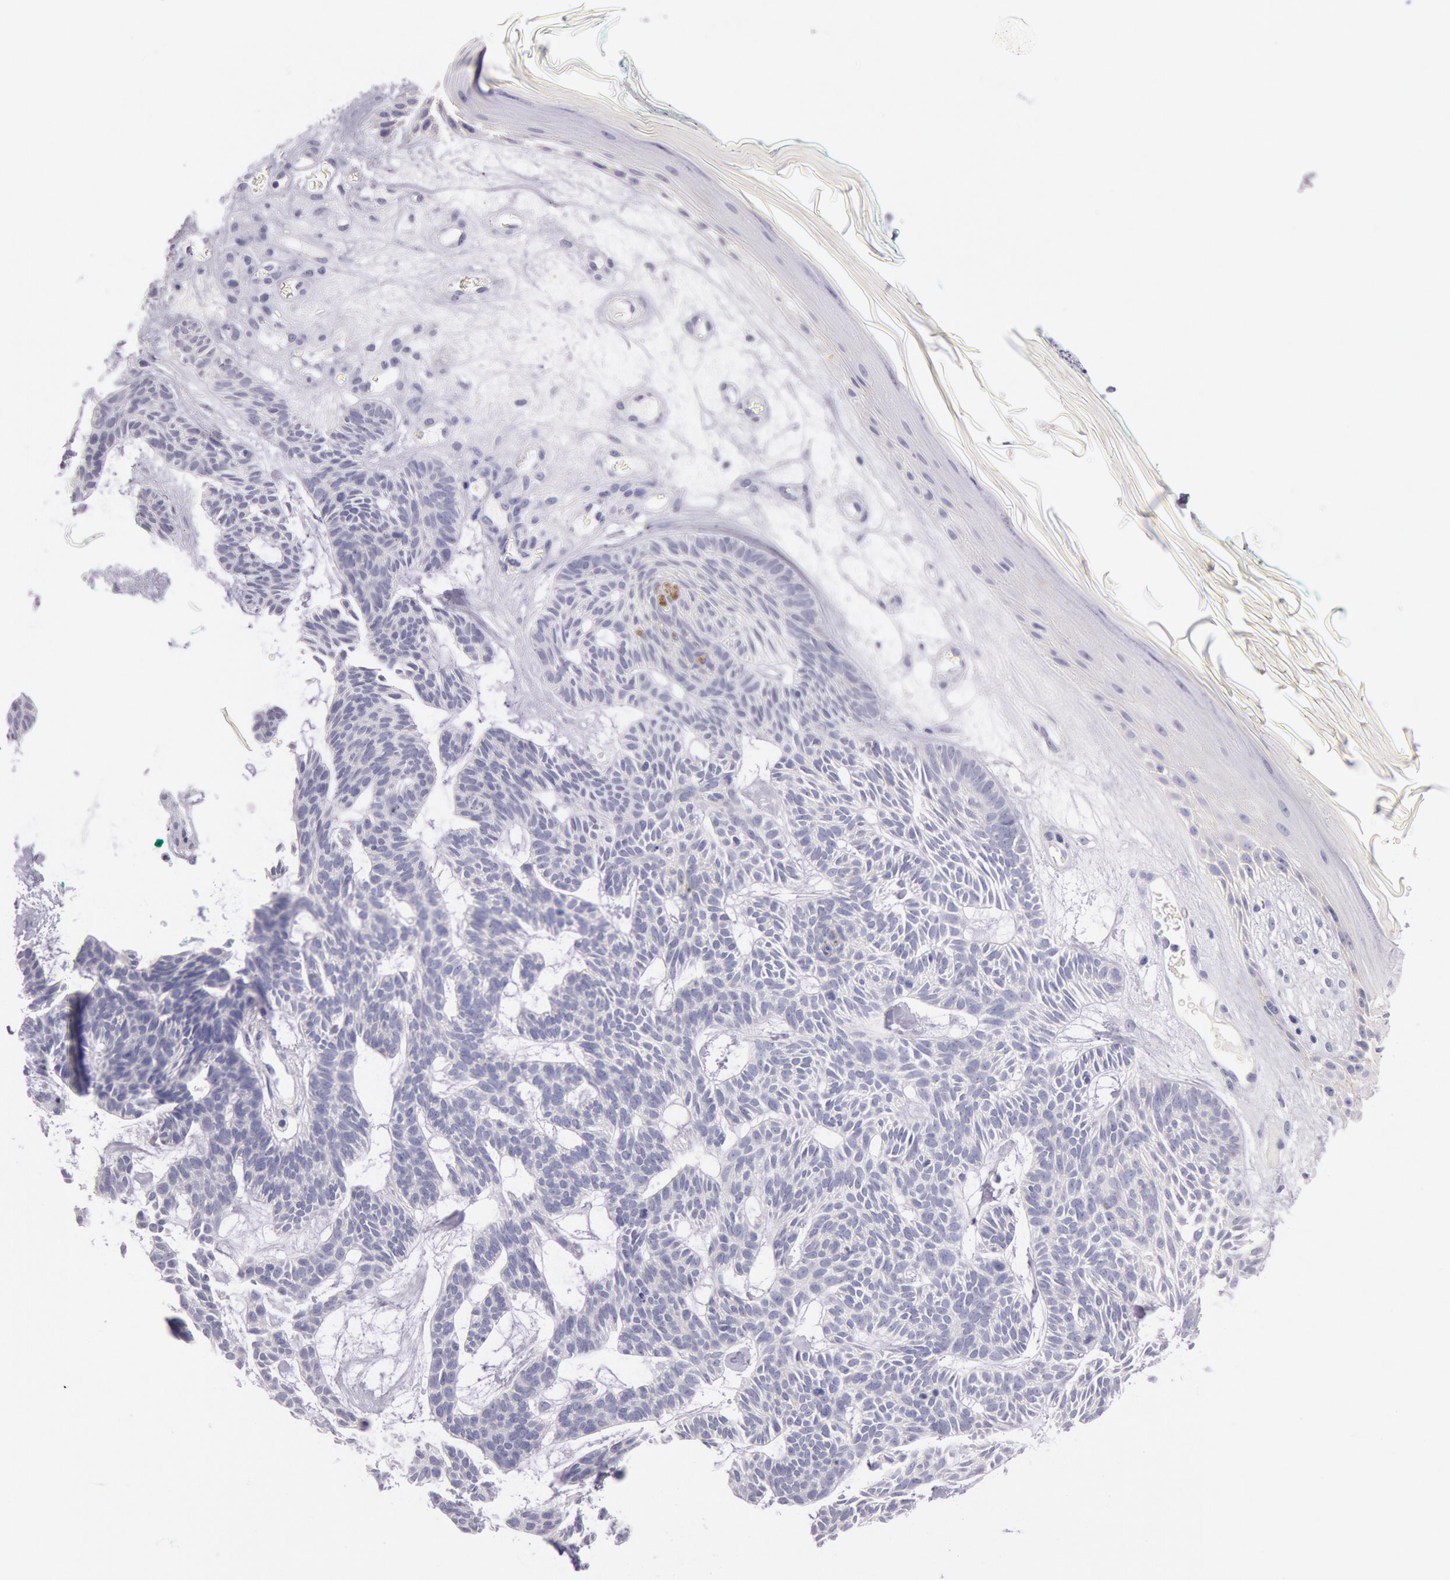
{"staining": {"intensity": "negative", "quantity": "none", "location": "none"}, "tissue": "skin cancer", "cell_type": "Tumor cells", "image_type": "cancer", "snomed": [{"axis": "morphology", "description": "Basal cell carcinoma"}, {"axis": "topography", "description": "Skin"}], "caption": "Tumor cells show no significant protein expression in skin cancer. The staining is performed using DAB (3,3'-diaminobenzidine) brown chromogen with nuclei counter-stained in using hematoxylin.", "gene": "EGFR", "patient": {"sex": "male", "age": 75}}